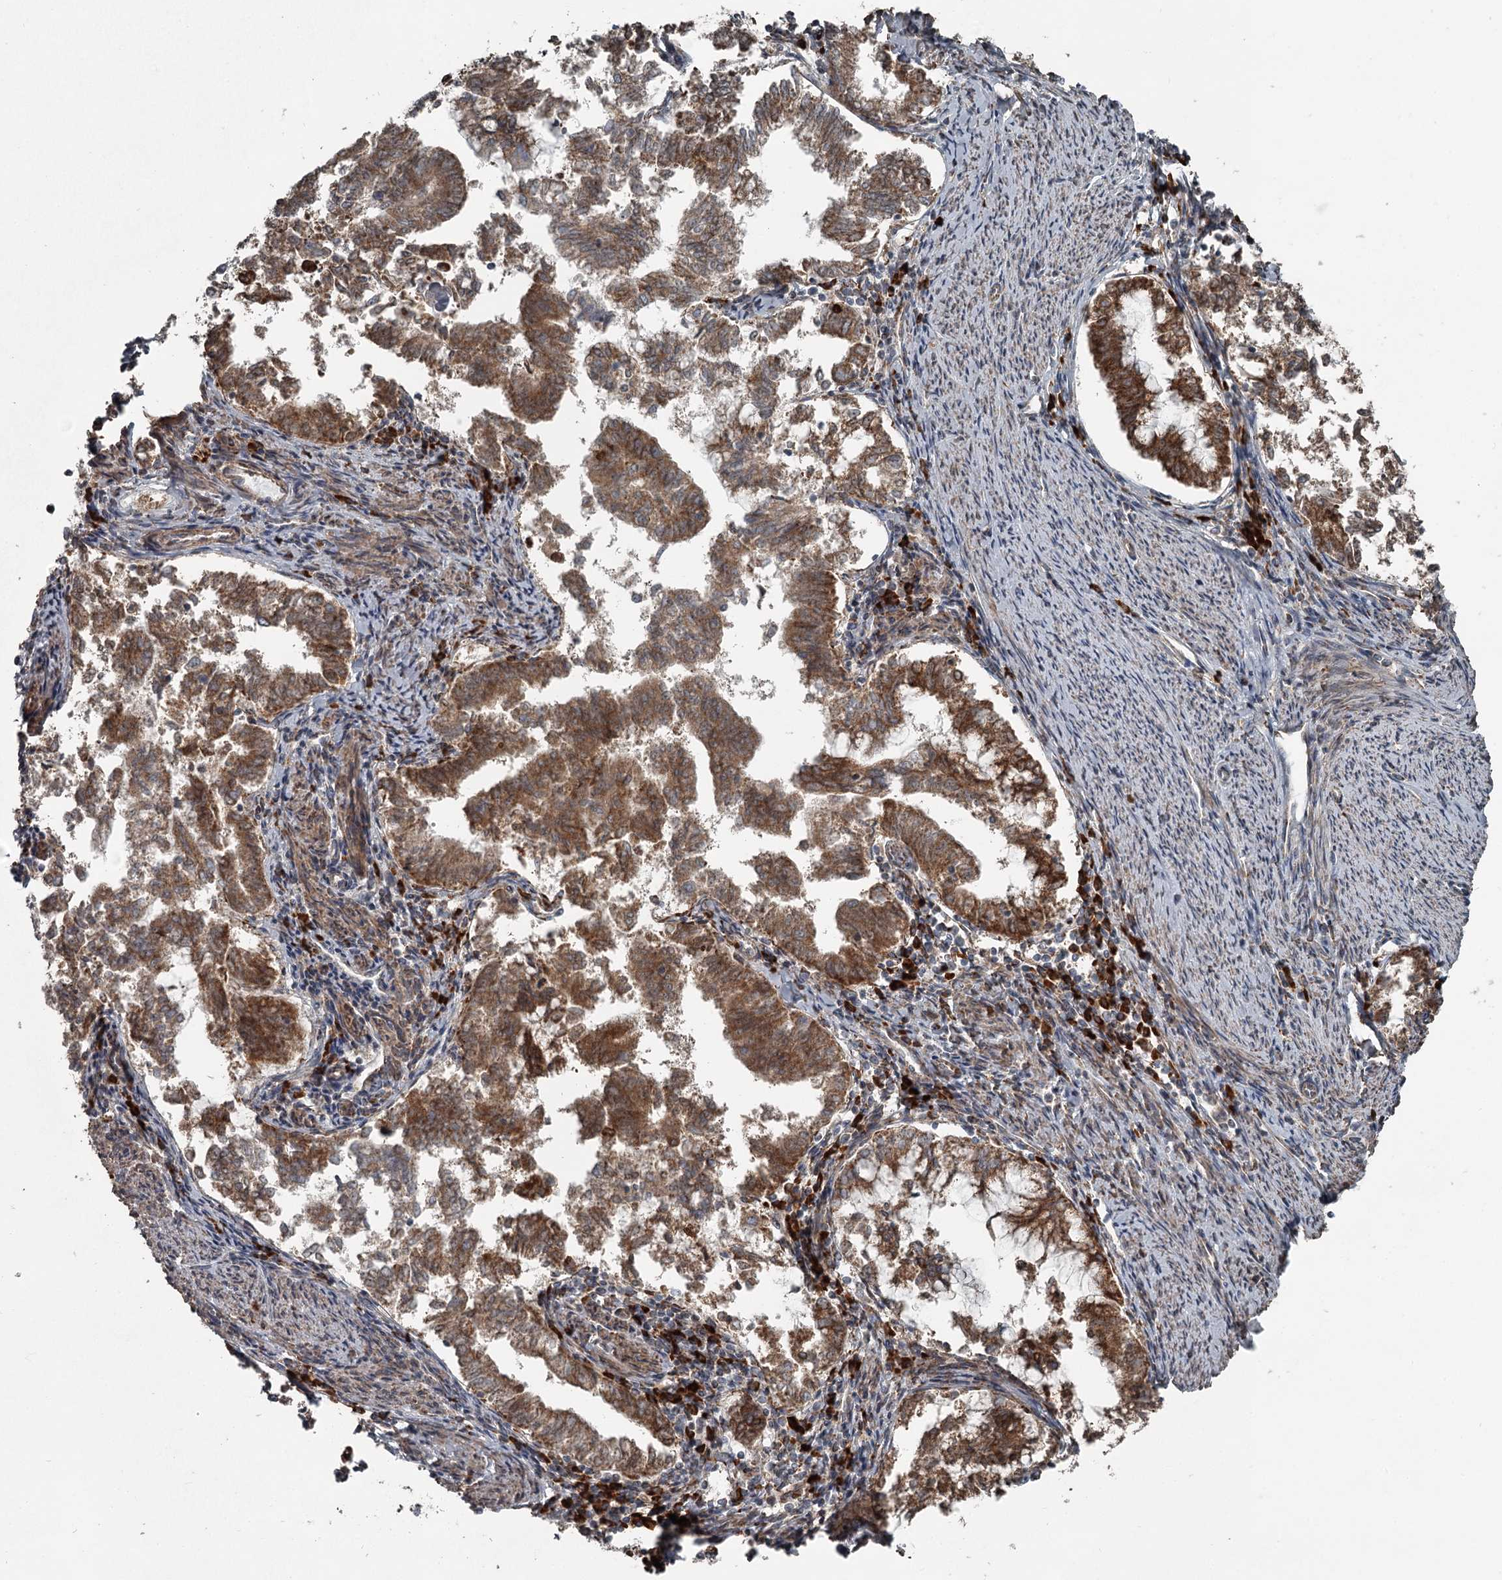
{"staining": {"intensity": "moderate", "quantity": ">75%", "location": "cytoplasmic/membranous"}, "tissue": "endometrial cancer", "cell_type": "Tumor cells", "image_type": "cancer", "snomed": [{"axis": "morphology", "description": "Adenocarcinoma, NOS"}, {"axis": "topography", "description": "Endometrium"}], "caption": "Immunohistochemical staining of human endometrial adenocarcinoma shows medium levels of moderate cytoplasmic/membranous protein positivity in approximately >75% of tumor cells.", "gene": "RASSF8", "patient": {"sex": "female", "age": 79}}